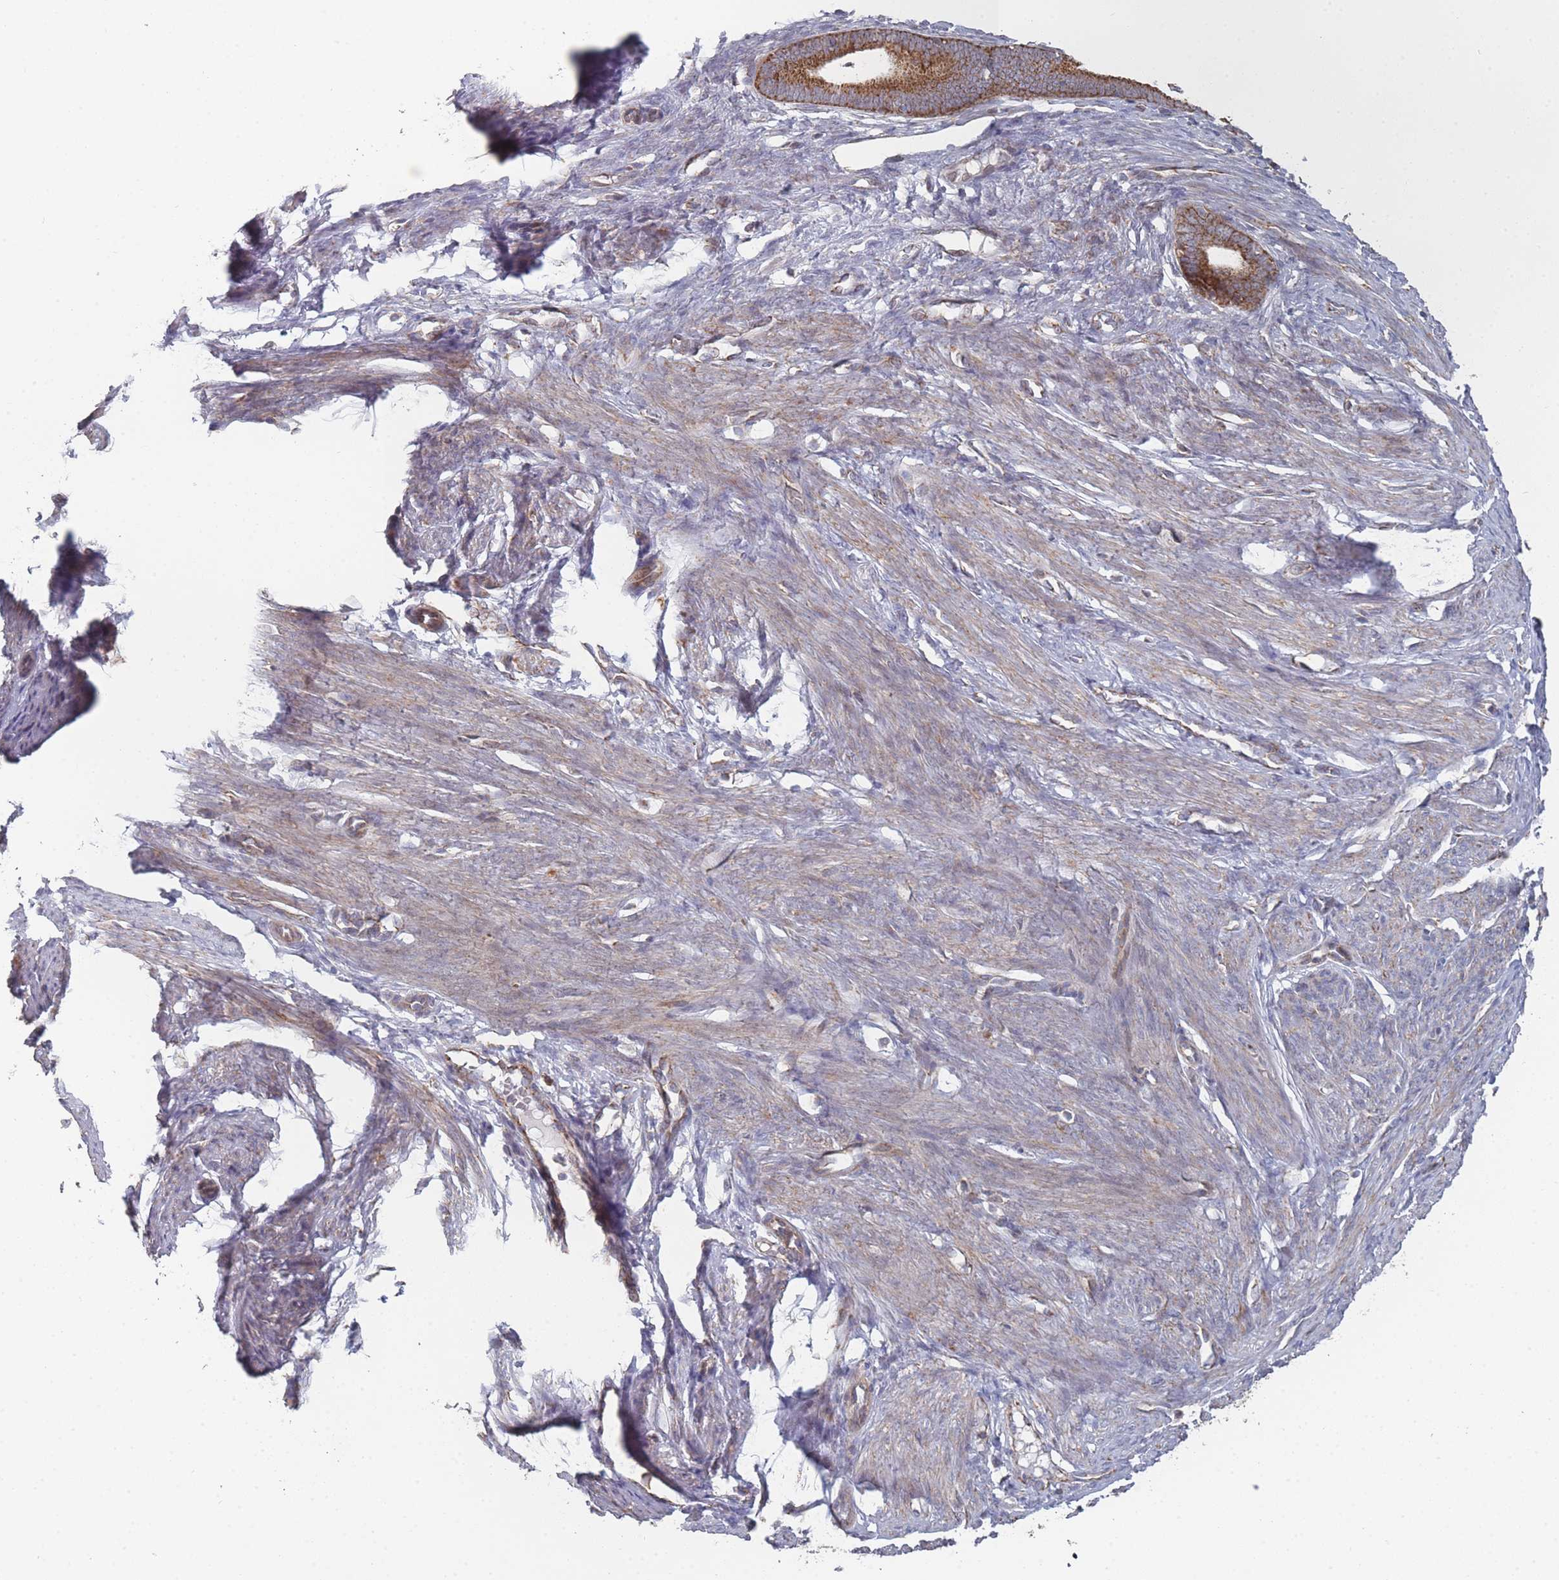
{"staining": {"intensity": "negative", "quantity": "none", "location": "none"}, "tissue": "endometrial cancer", "cell_type": "Tumor cells", "image_type": "cancer", "snomed": [{"axis": "morphology", "description": "Adenocarcinoma, NOS"}, {"axis": "topography", "description": "Endometrium"}], "caption": "Human adenocarcinoma (endometrial) stained for a protein using immunohistochemistry displays no staining in tumor cells.", "gene": "PSMB3", "patient": {"sex": "female", "age": 51}}